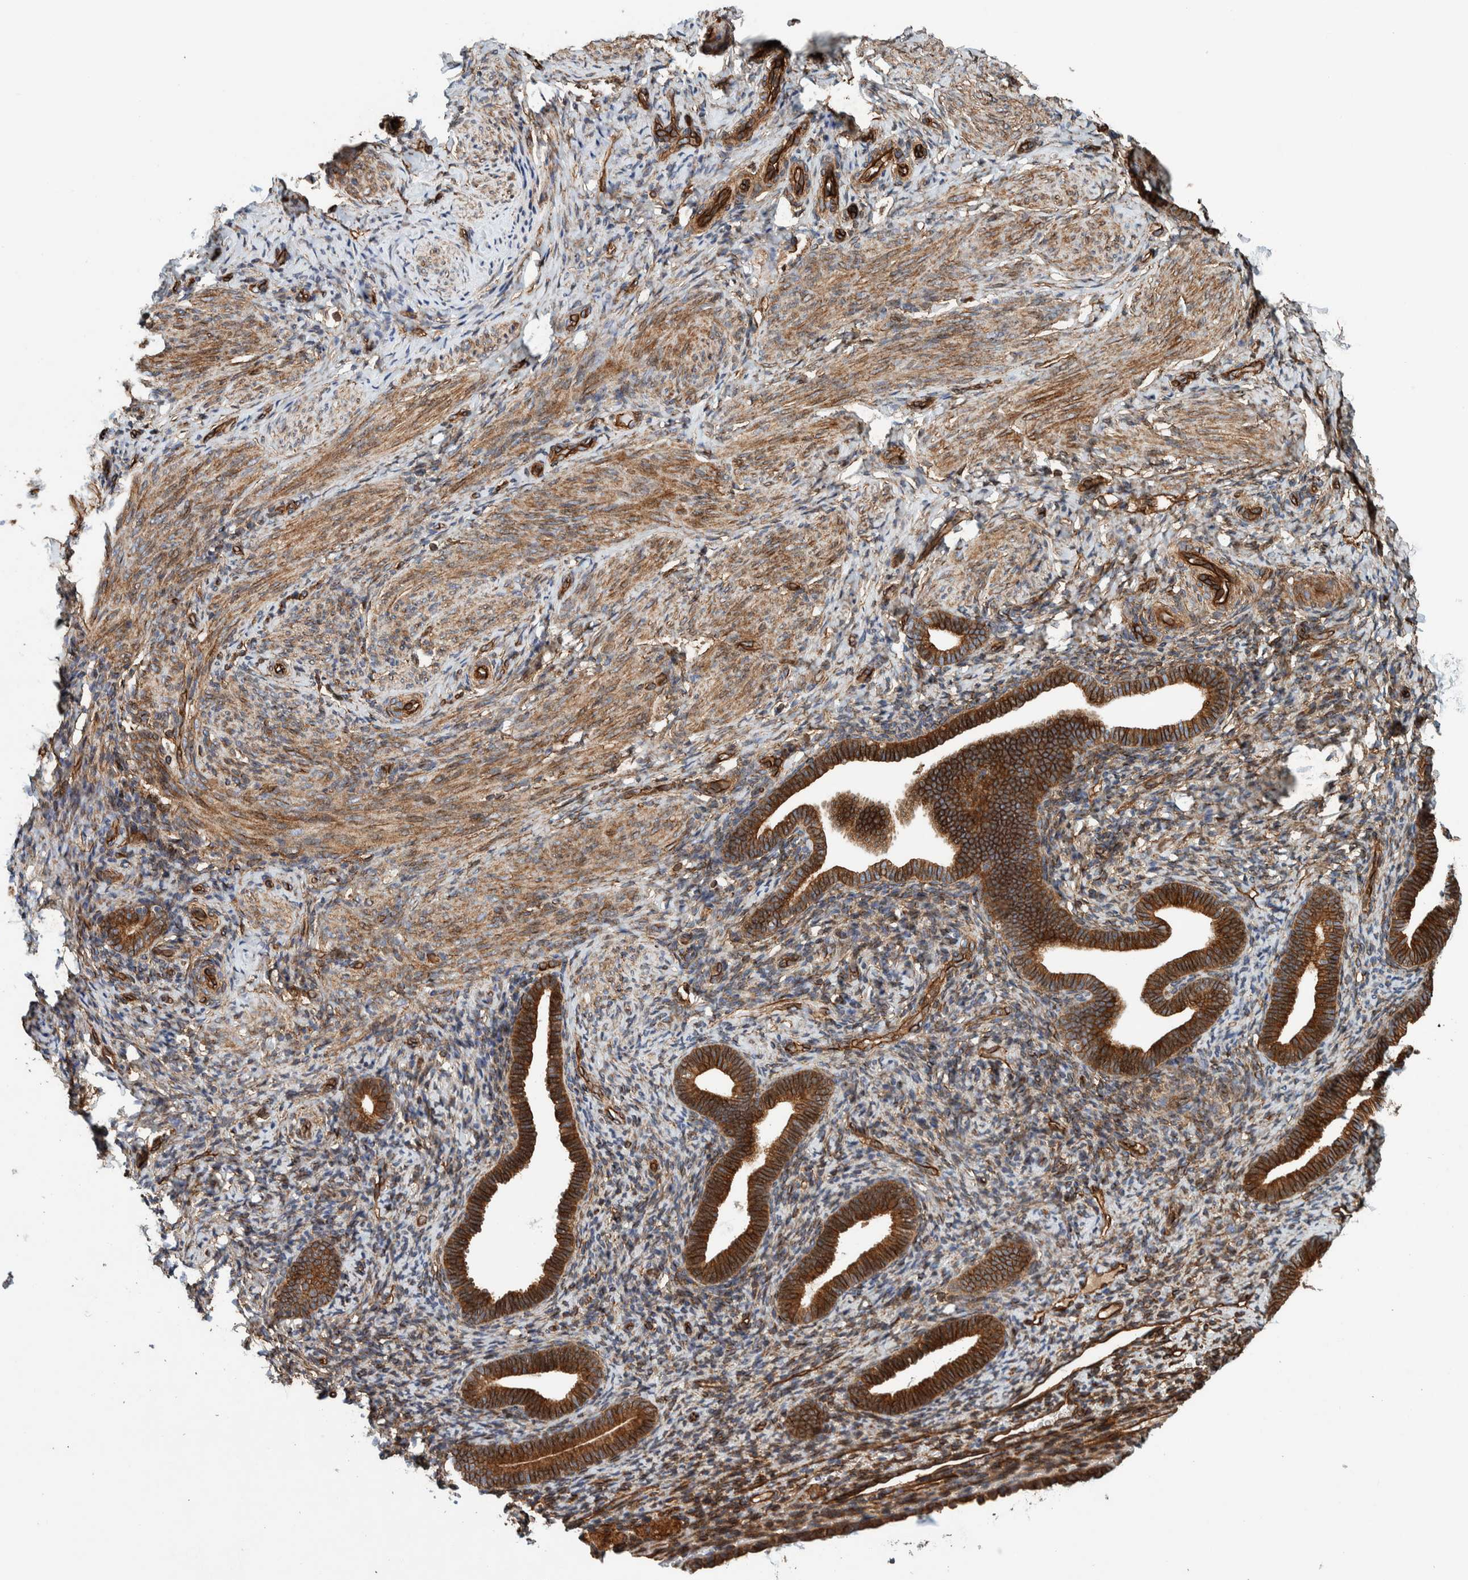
{"staining": {"intensity": "negative", "quantity": "none", "location": "none"}, "tissue": "endometrium", "cell_type": "Cells in endometrial stroma", "image_type": "normal", "snomed": [{"axis": "morphology", "description": "Normal tissue, NOS"}, {"axis": "topography", "description": "Endometrium"}], "caption": "An IHC photomicrograph of normal endometrium is shown. There is no staining in cells in endometrial stroma of endometrium.", "gene": "PKD1L1", "patient": {"sex": "female", "age": 51}}